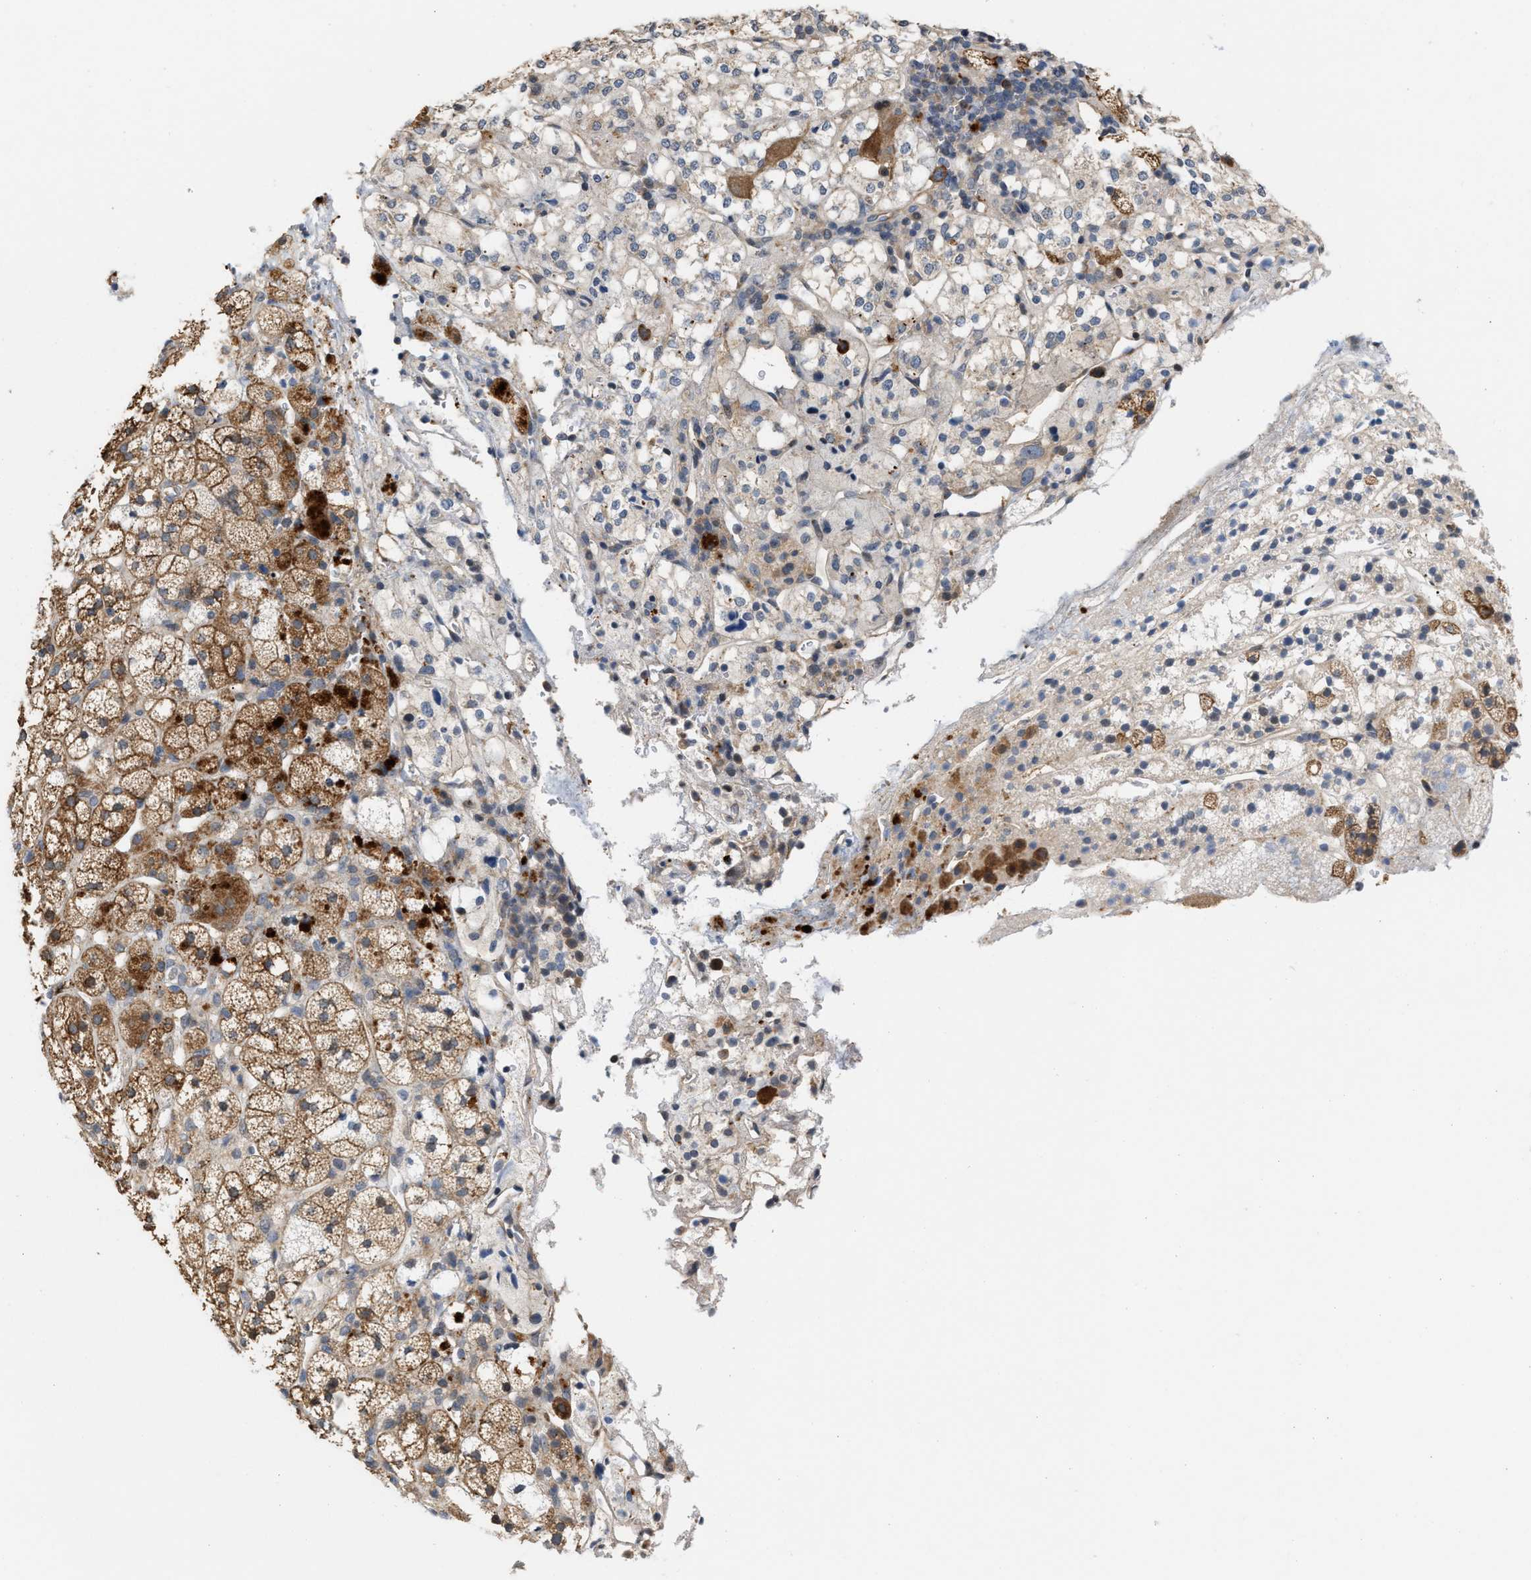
{"staining": {"intensity": "strong", "quantity": "25%-75%", "location": "cytoplasmic/membranous"}, "tissue": "adrenal gland", "cell_type": "Glandular cells", "image_type": "normal", "snomed": [{"axis": "morphology", "description": "Normal tissue, NOS"}, {"axis": "topography", "description": "Adrenal gland"}], "caption": "Strong cytoplasmic/membranous staining is seen in approximately 25%-75% of glandular cells in unremarkable adrenal gland. (brown staining indicates protein expression, while blue staining denotes nuclei).", "gene": "CSNK1A1", "patient": {"sex": "male", "age": 56}}